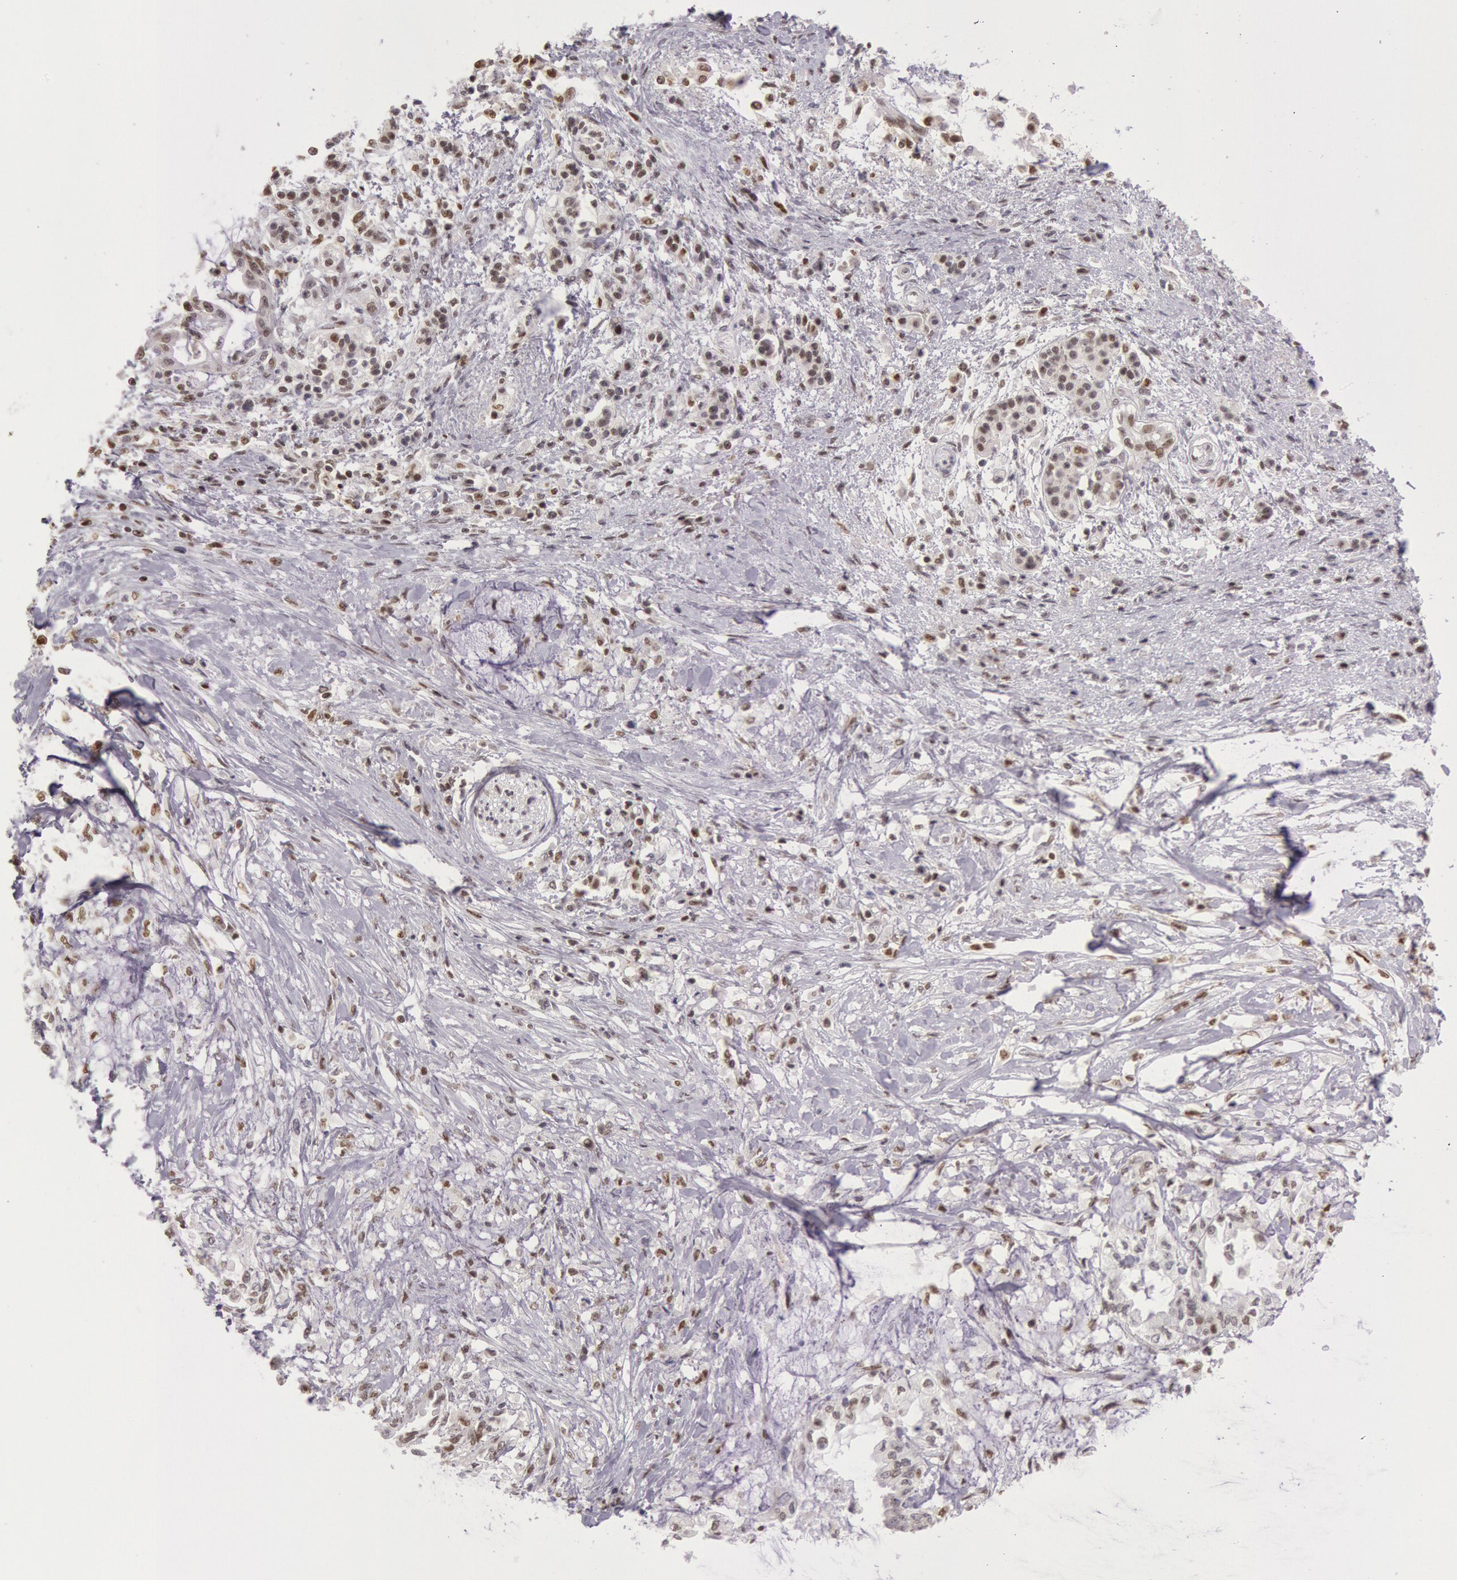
{"staining": {"intensity": "weak", "quantity": "25%-75%", "location": "nuclear"}, "tissue": "pancreatic cancer", "cell_type": "Tumor cells", "image_type": "cancer", "snomed": [{"axis": "morphology", "description": "Adenocarcinoma, NOS"}, {"axis": "topography", "description": "Pancreas"}], "caption": "Tumor cells reveal low levels of weak nuclear staining in approximately 25%-75% of cells in pancreatic cancer (adenocarcinoma).", "gene": "ESS2", "patient": {"sex": "female", "age": 64}}